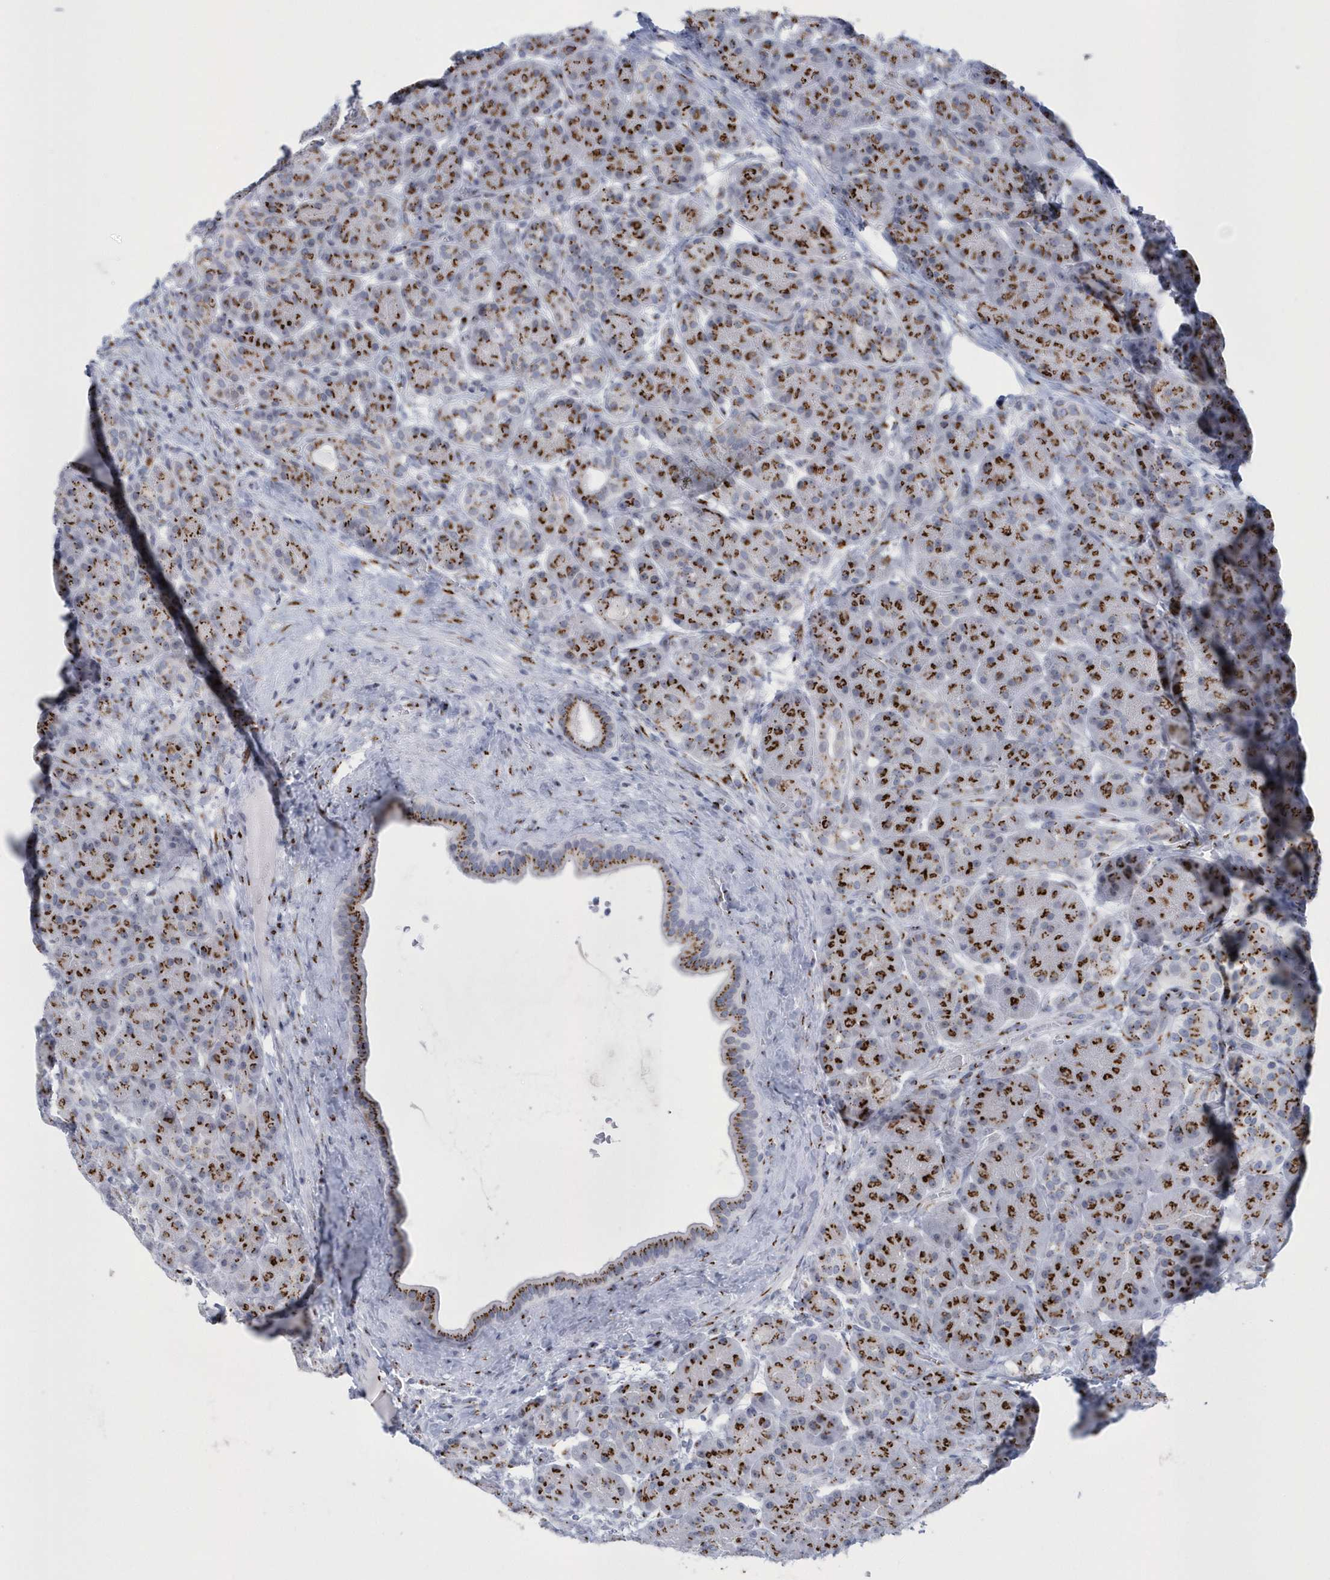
{"staining": {"intensity": "moderate", "quantity": ">75%", "location": "cytoplasmic/membranous"}, "tissue": "pancreas", "cell_type": "Exocrine glandular cells", "image_type": "normal", "snomed": [{"axis": "morphology", "description": "Normal tissue, NOS"}, {"axis": "topography", "description": "Pancreas"}], "caption": "Immunohistochemistry (DAB) staining of normal pancreas displays moderate cytoplasmic/membranous protein expression in approximately >75% of exocrine glandular cells.", "gene": "SLX9", "patient": {"sex": "male", "age": 63}}